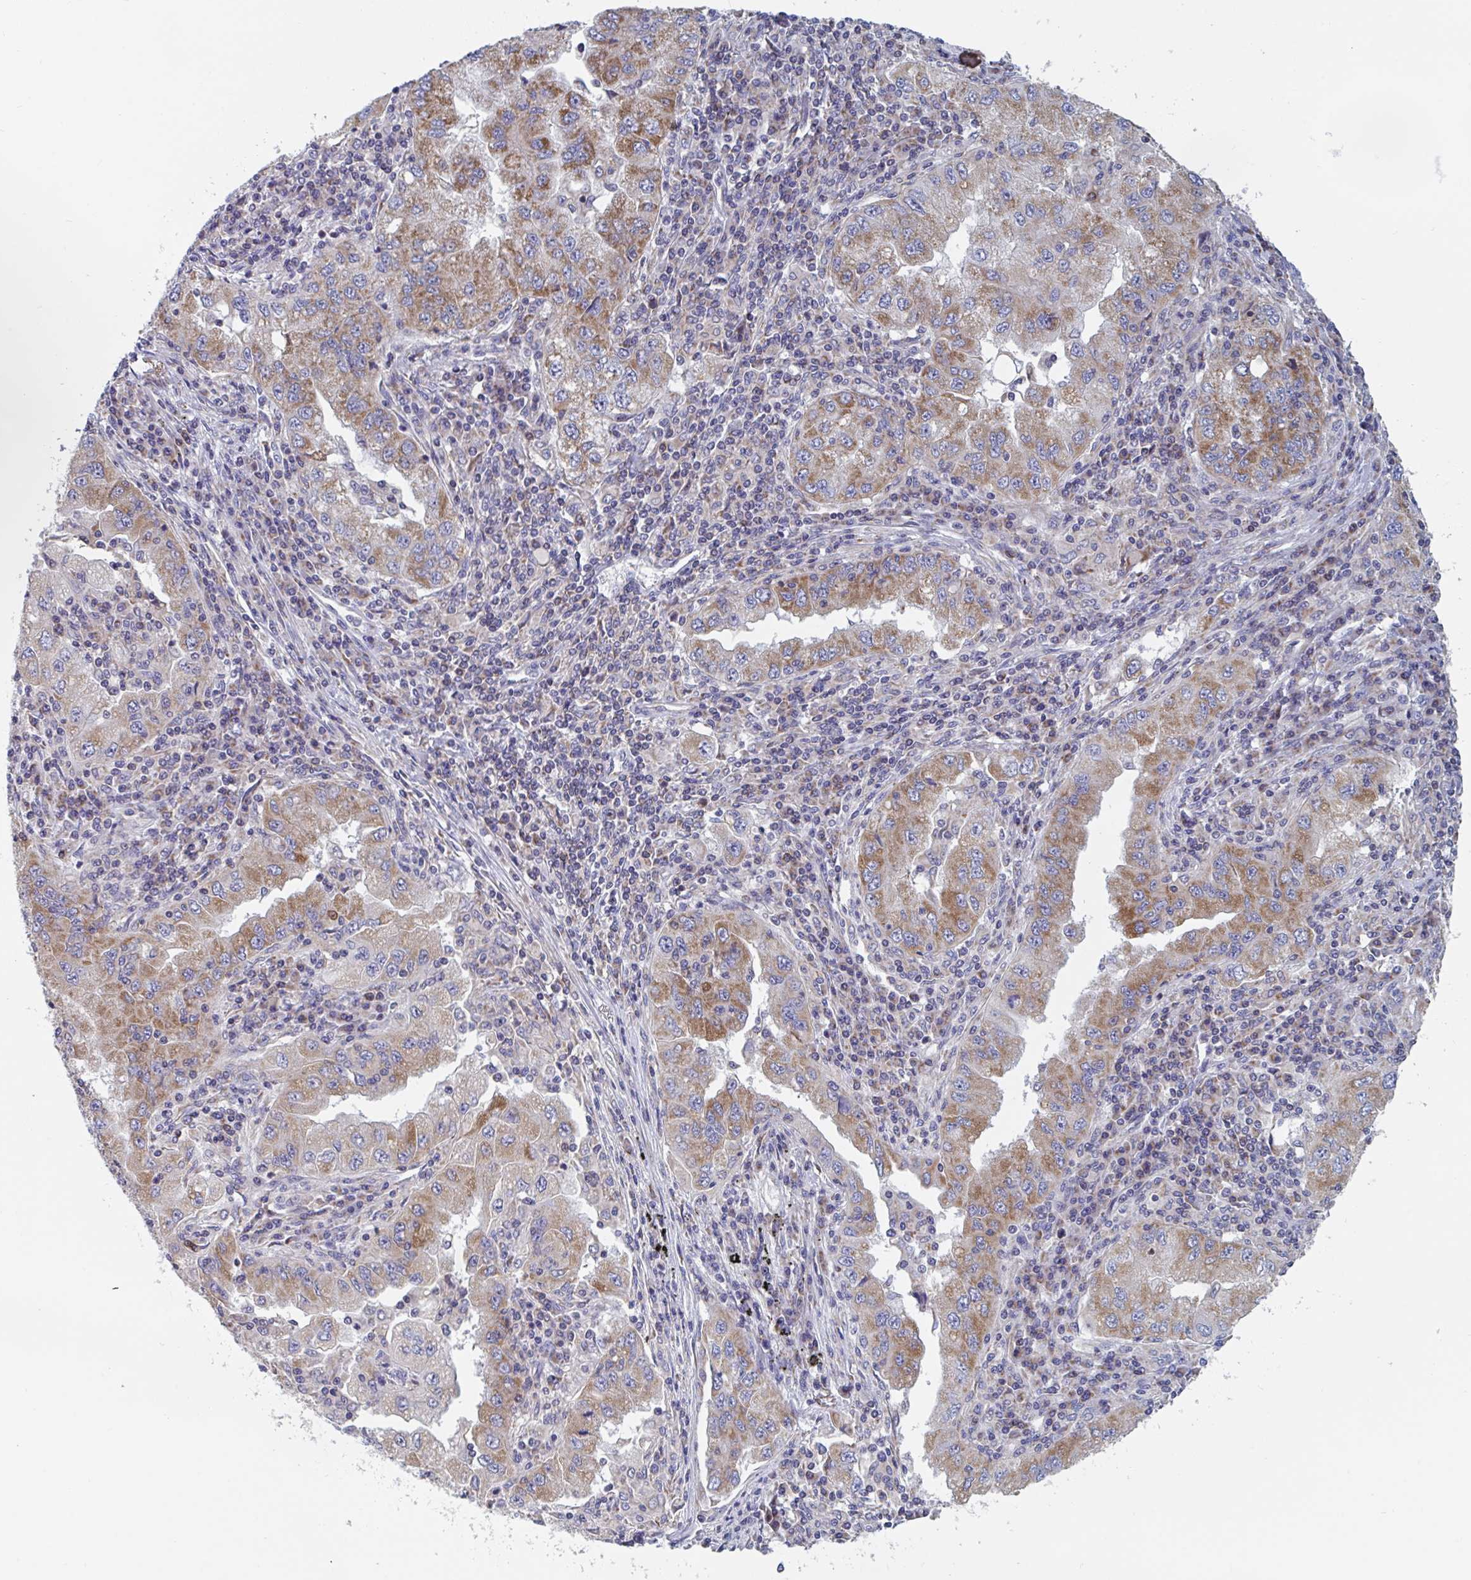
{"staining": {"intensity": "moderate", "quantity": "25%-75%", "location": "cytoplasmic/membranous"}, "tissue": "lung cancer", "cell_type": "Tumor cells", "image_type": "cancer", "snomed": [{"axis": "morphology", "description": "Adenocarcinoma, NOS"}, {"axis": "morphology", "description": "Adenocarcinoma primary or metastatic"}, {"axis": "topography", "description": "Lung"}], "caption": "IHC micrograph of neoplastic tissue: lung cancer (adenocarcinoma) stained using immunohistochemistry demonstrates medium levels of moderate protein expression localized specifically in the cytoplasmic/membranous of tumor cells, appearing as a cytoplasmic/membranous brown color.", "gene": "MRPL53", "patient": {"sex": "male", "age": 74}}